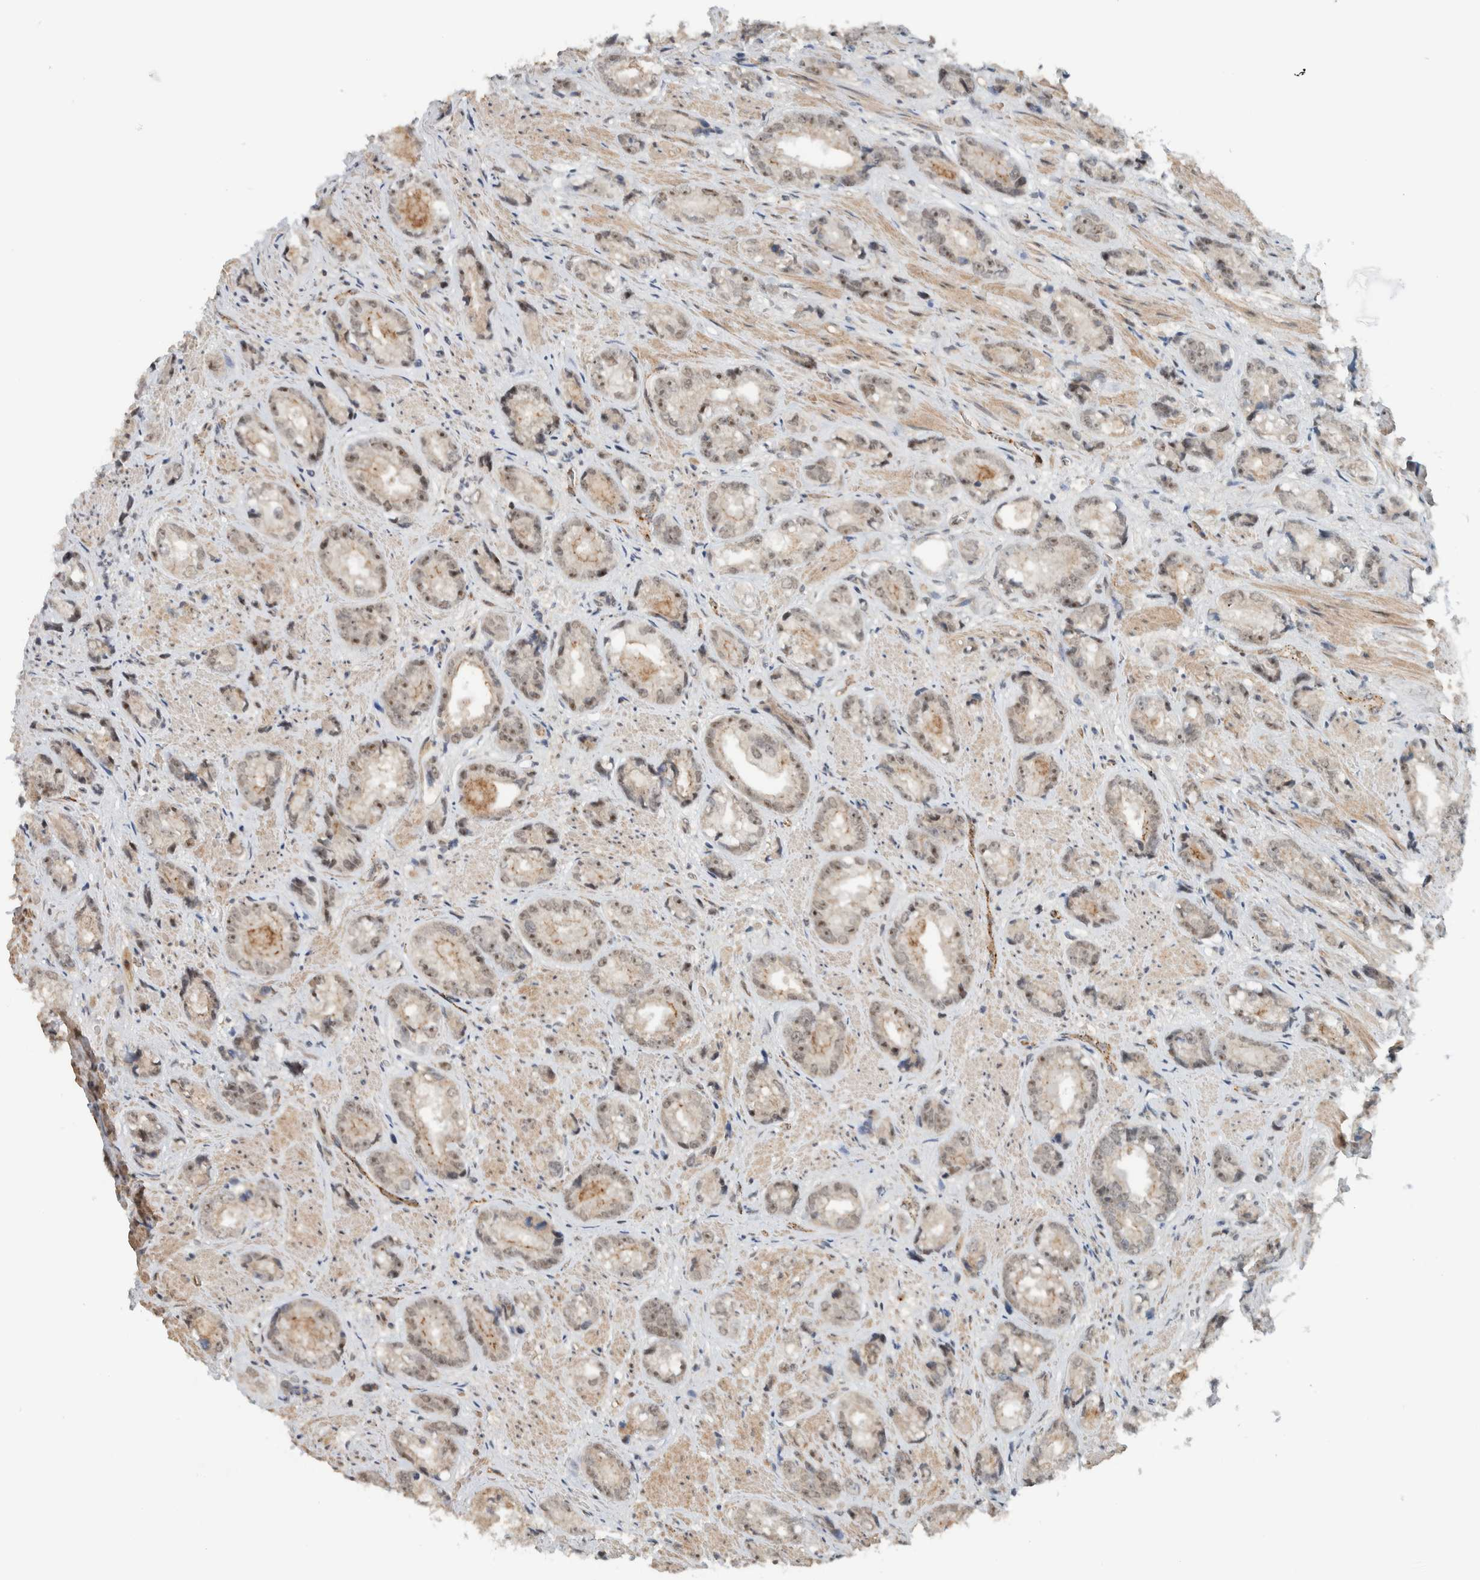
{"staining": {"intensity": "weak", "quantity": "25%-75%", "location": "cytoplasmic/membranous,nuclear"}, "tissue": "prostate cancer", "cell_type": "Tumor cells", "image_type": "cancer", "snomed": [{"axis": "morphology", "description": "Adenocarcinoma, High grade"}, {"axis": "topography", "description": "Prostate"}], "caption": "This is a photomicrograph of IHC staining of prostate cancer (high-grade adenocarcinoma), which shows weak positivity in the cytoplasmic/membranous and nuclear of tumor cells.", "gene": "ZFP91", "patient": {"sex": "male", "age": 61}}